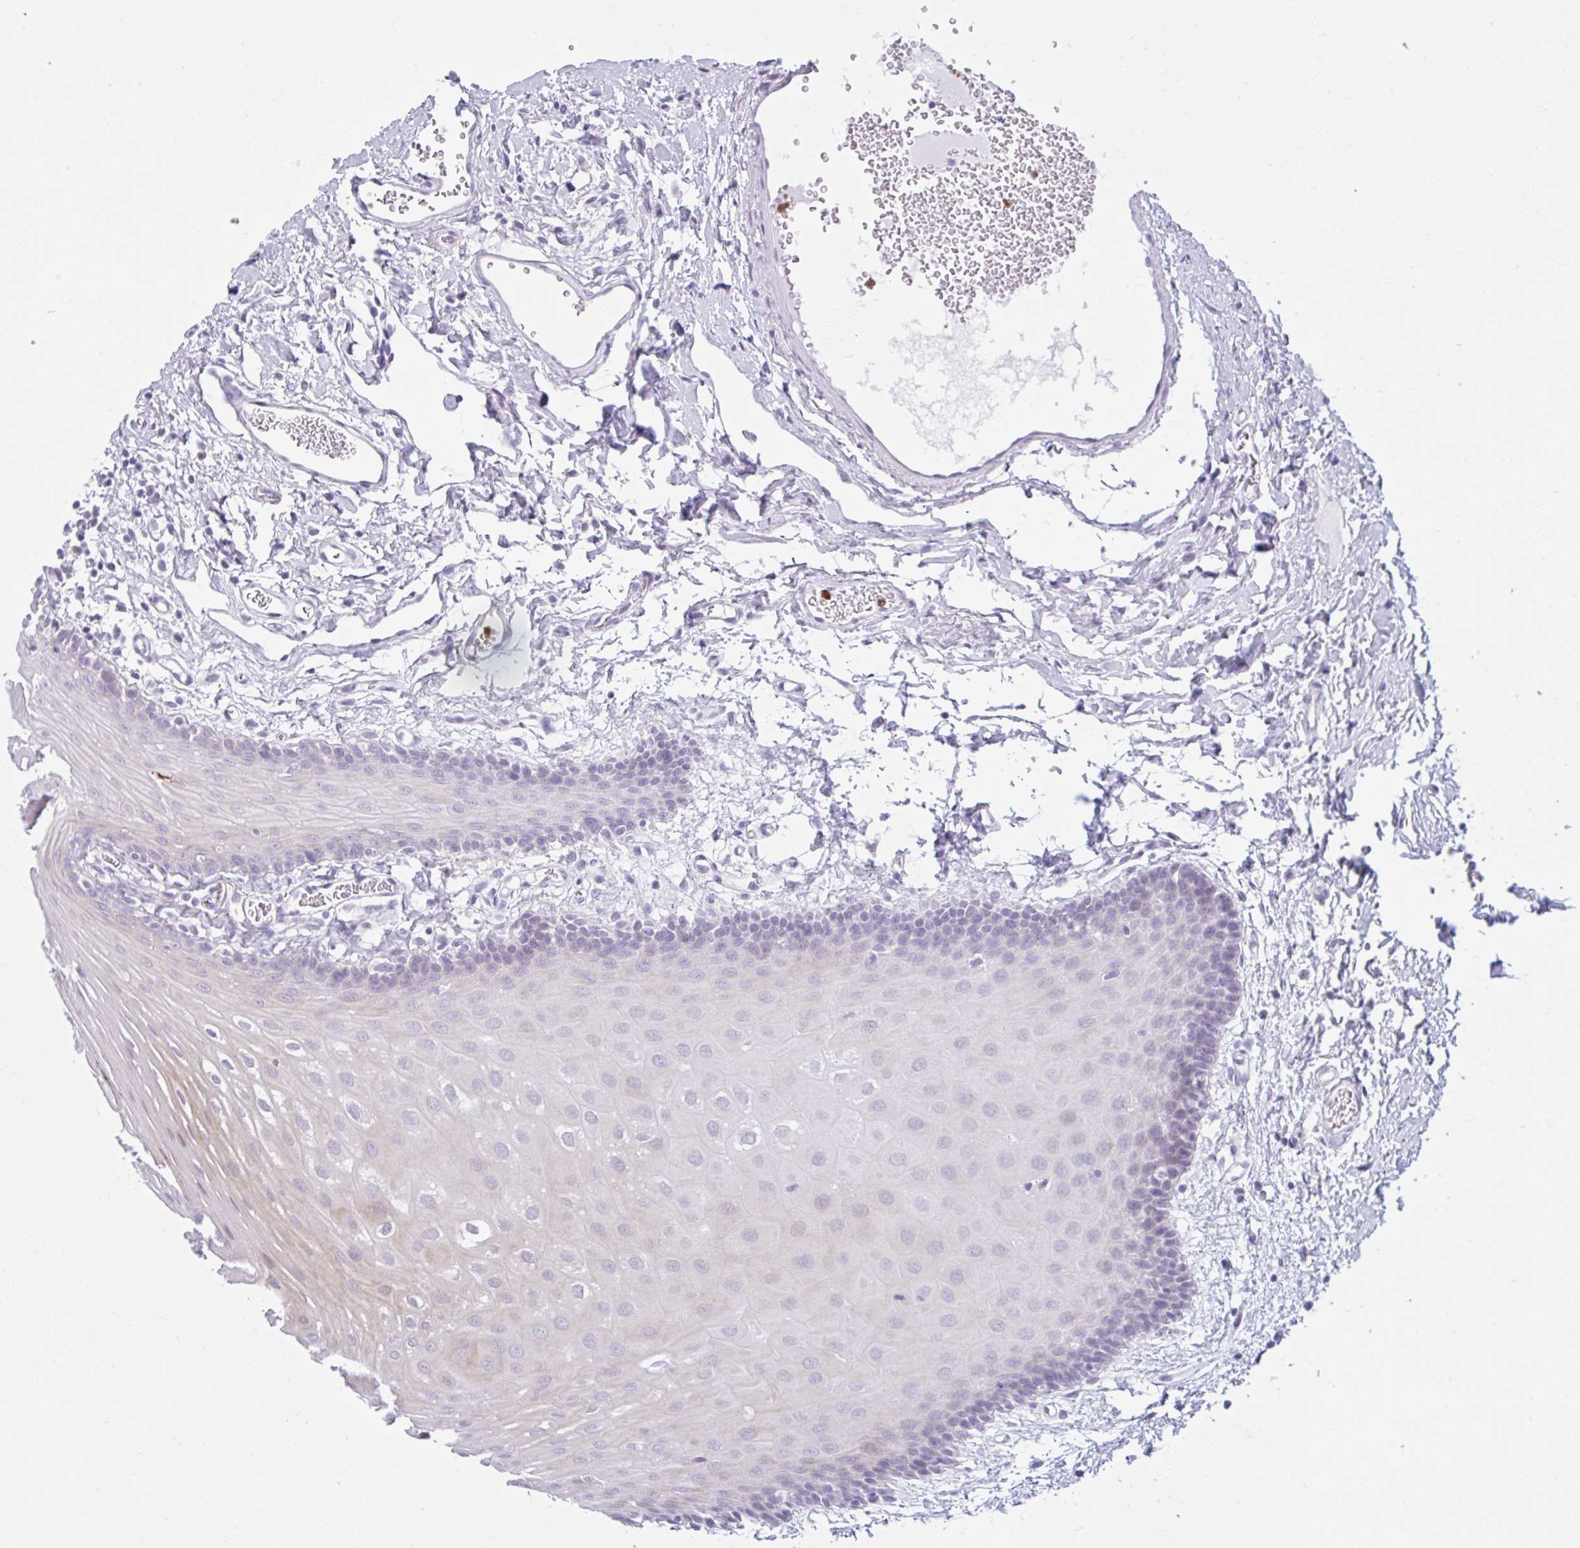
{"staining": {"intensity": "strong", "quantity": "<25%", "location": "cytoplasmic/membranous"}, "tissue": "oral mucosa", "cell_type": "Squamous epithelial cells", "image_type": "normal", "snomed": [{"axis": "morphology", "description": "Normal tissue, NOS"}, {"axis": "topography", "description": "Oral tissue"}, {"axis": "topography", "description": "Tounge, NOS"}], "caption": "IHC (DAB (3,3'-diaminobenzidine)) staining of benign human oral mucosa displays strong cytoplasmic/membranous protein expression in approximately <25% of squamous epithelial cells. (brown staining indicates protein expression, while blue staining denotes nuclei).", "gene": "CEP120", "patient": {"sex": "female", "age": 60}}